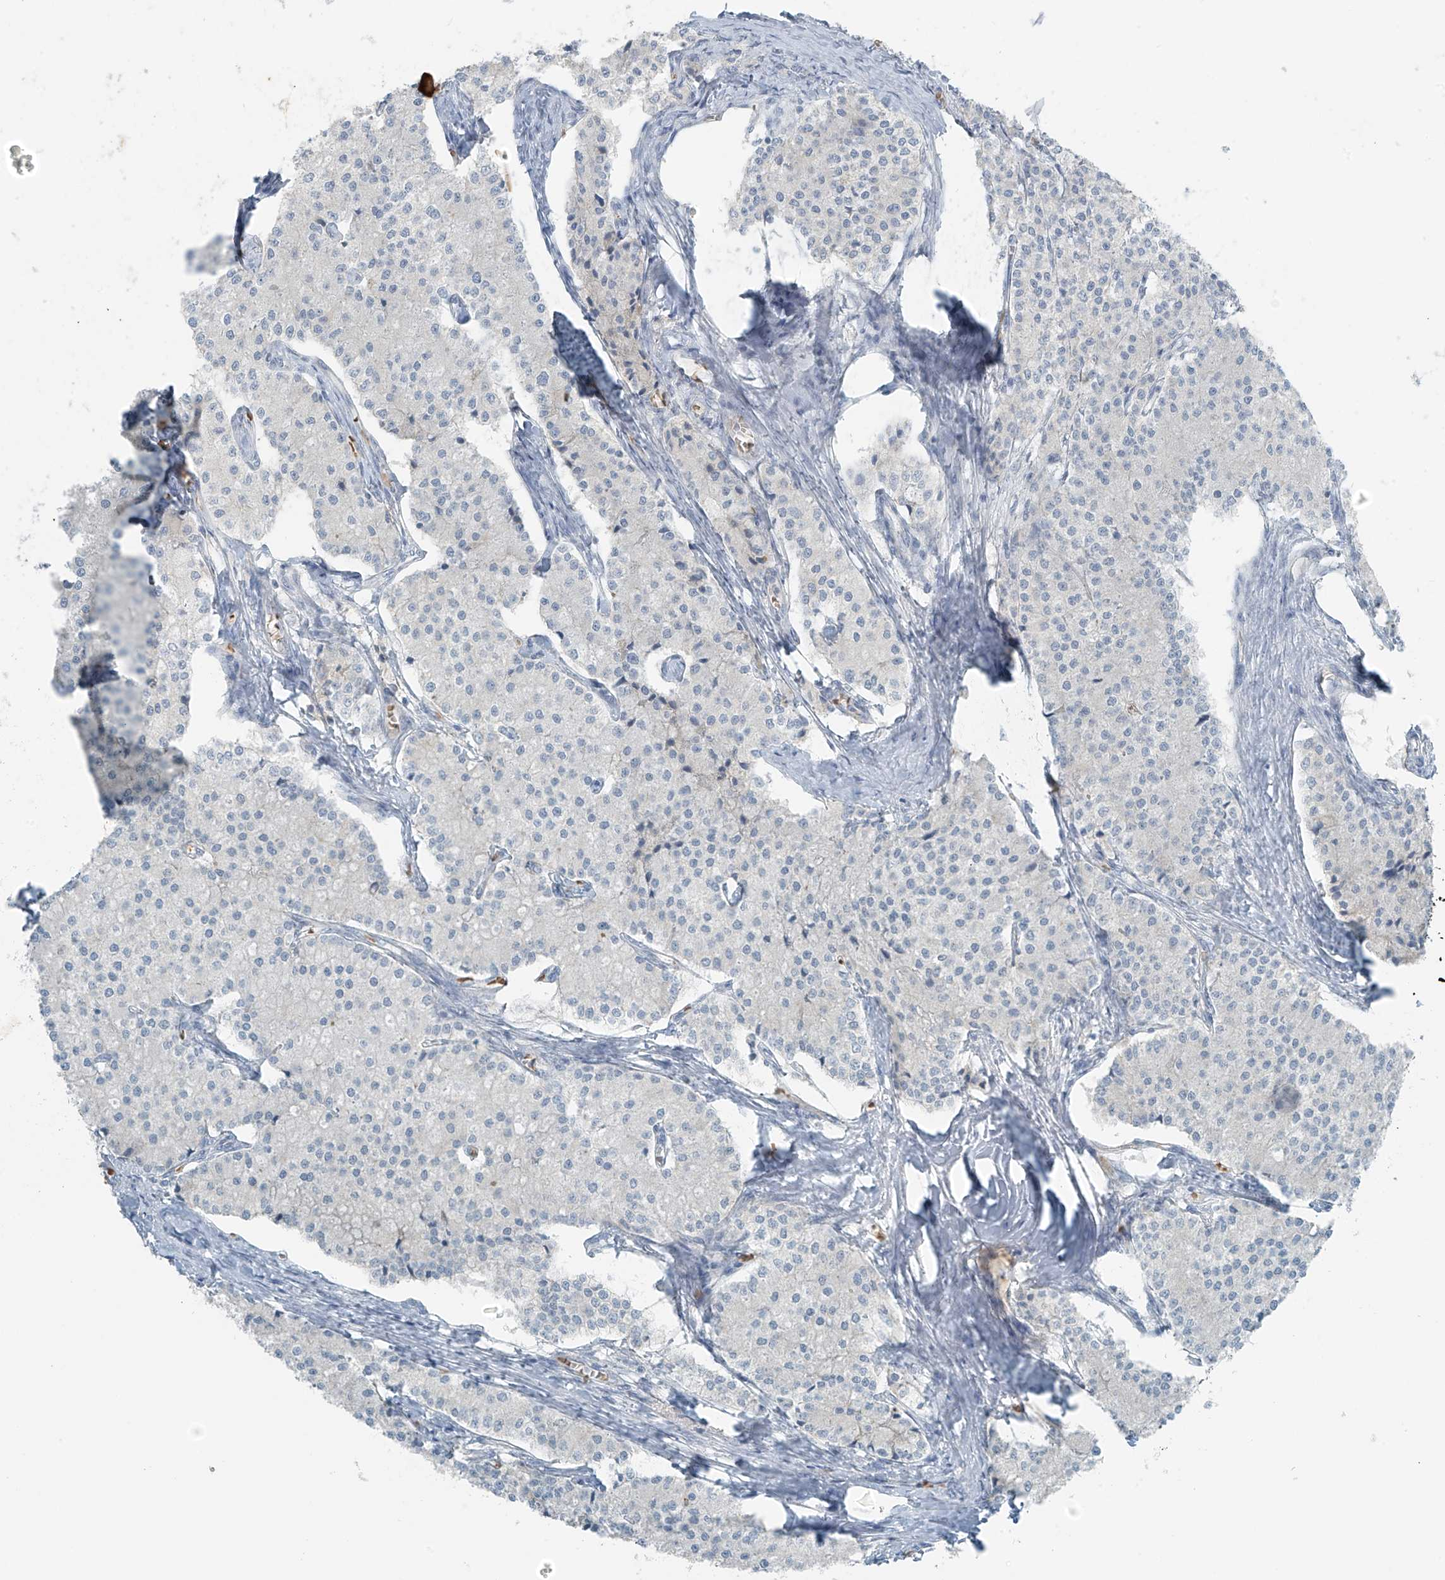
{"staining": {"intensity": "negative", "quantity": "none", "location": "none"}, "tissue": "carcinoid", "cell_type": "Tumor cells", "image_type": "cancer", "snomed": [{"axis": "morphology", "description": "Carcinoid, malignant, NOS"}, {"axis": "topography", "description": "Colon"}], "caption": "Tumor cells are negative for protein expression in human malignant carcinoid.", "gene": "FAM131C", "patient": {"sex": "female", "age": 52}}